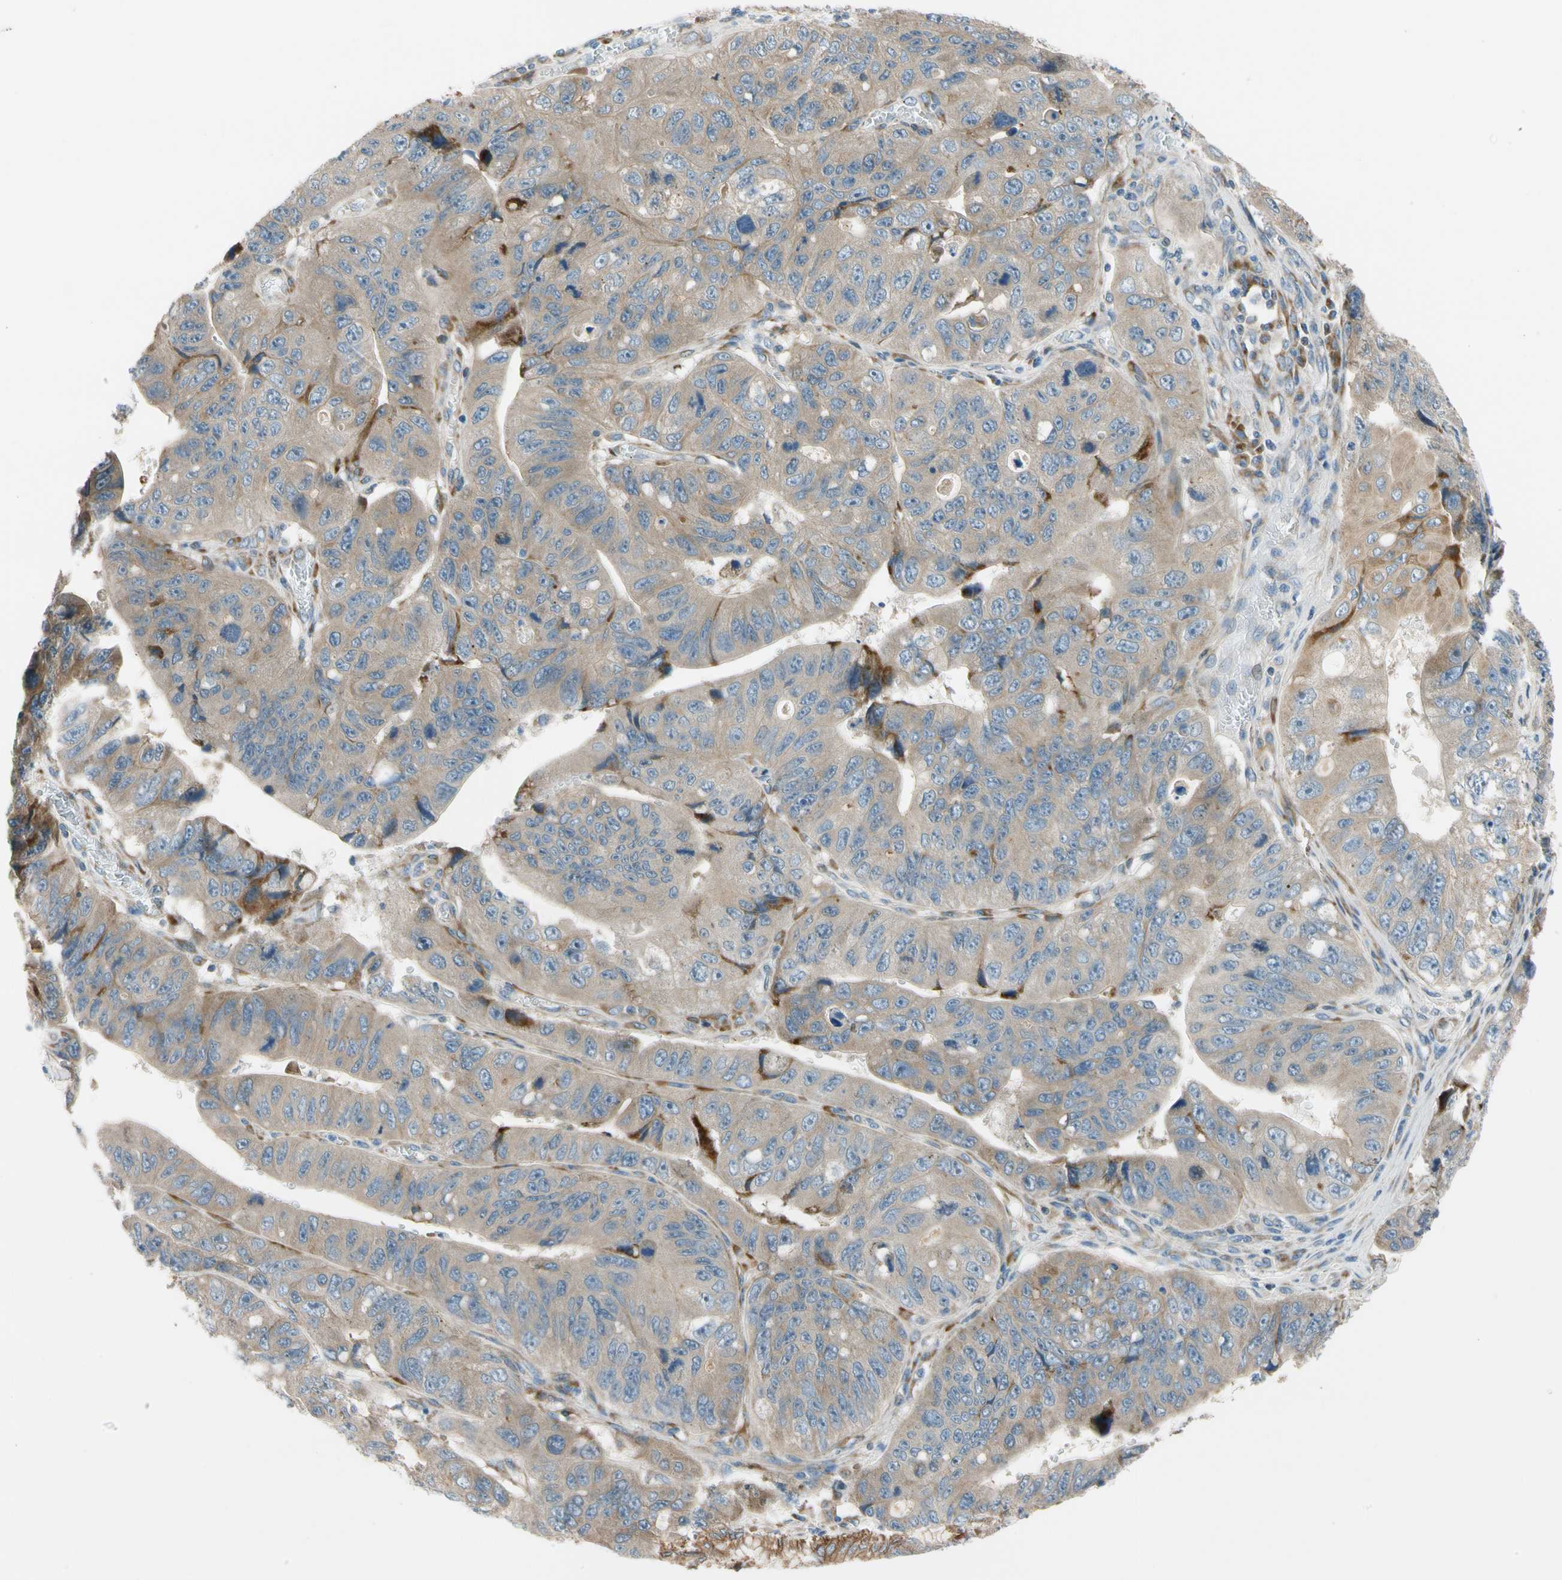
{"staining": {"intensity": "moderate", "quantity": ">75%", "location": "cytoplasmic/membranous"}, "tissue": "stomach cancer", "cell_type": "Tumor cells", "image_type": "cancer", "snomed": [{"axis": "morphology", "description": "Adenocarcinoma, NOS"}, {"axis": "topography", "description": "Stomach"}], "caption": "The histopathology image shows immunohistochemical staining of stomach adenocarcinoma. There is moderate cytoplasmic/membranous staining is identified in approximately >75% of tumor cells.", "gene": "MST1R", "patient": {"sex": "male", "age": 59}}